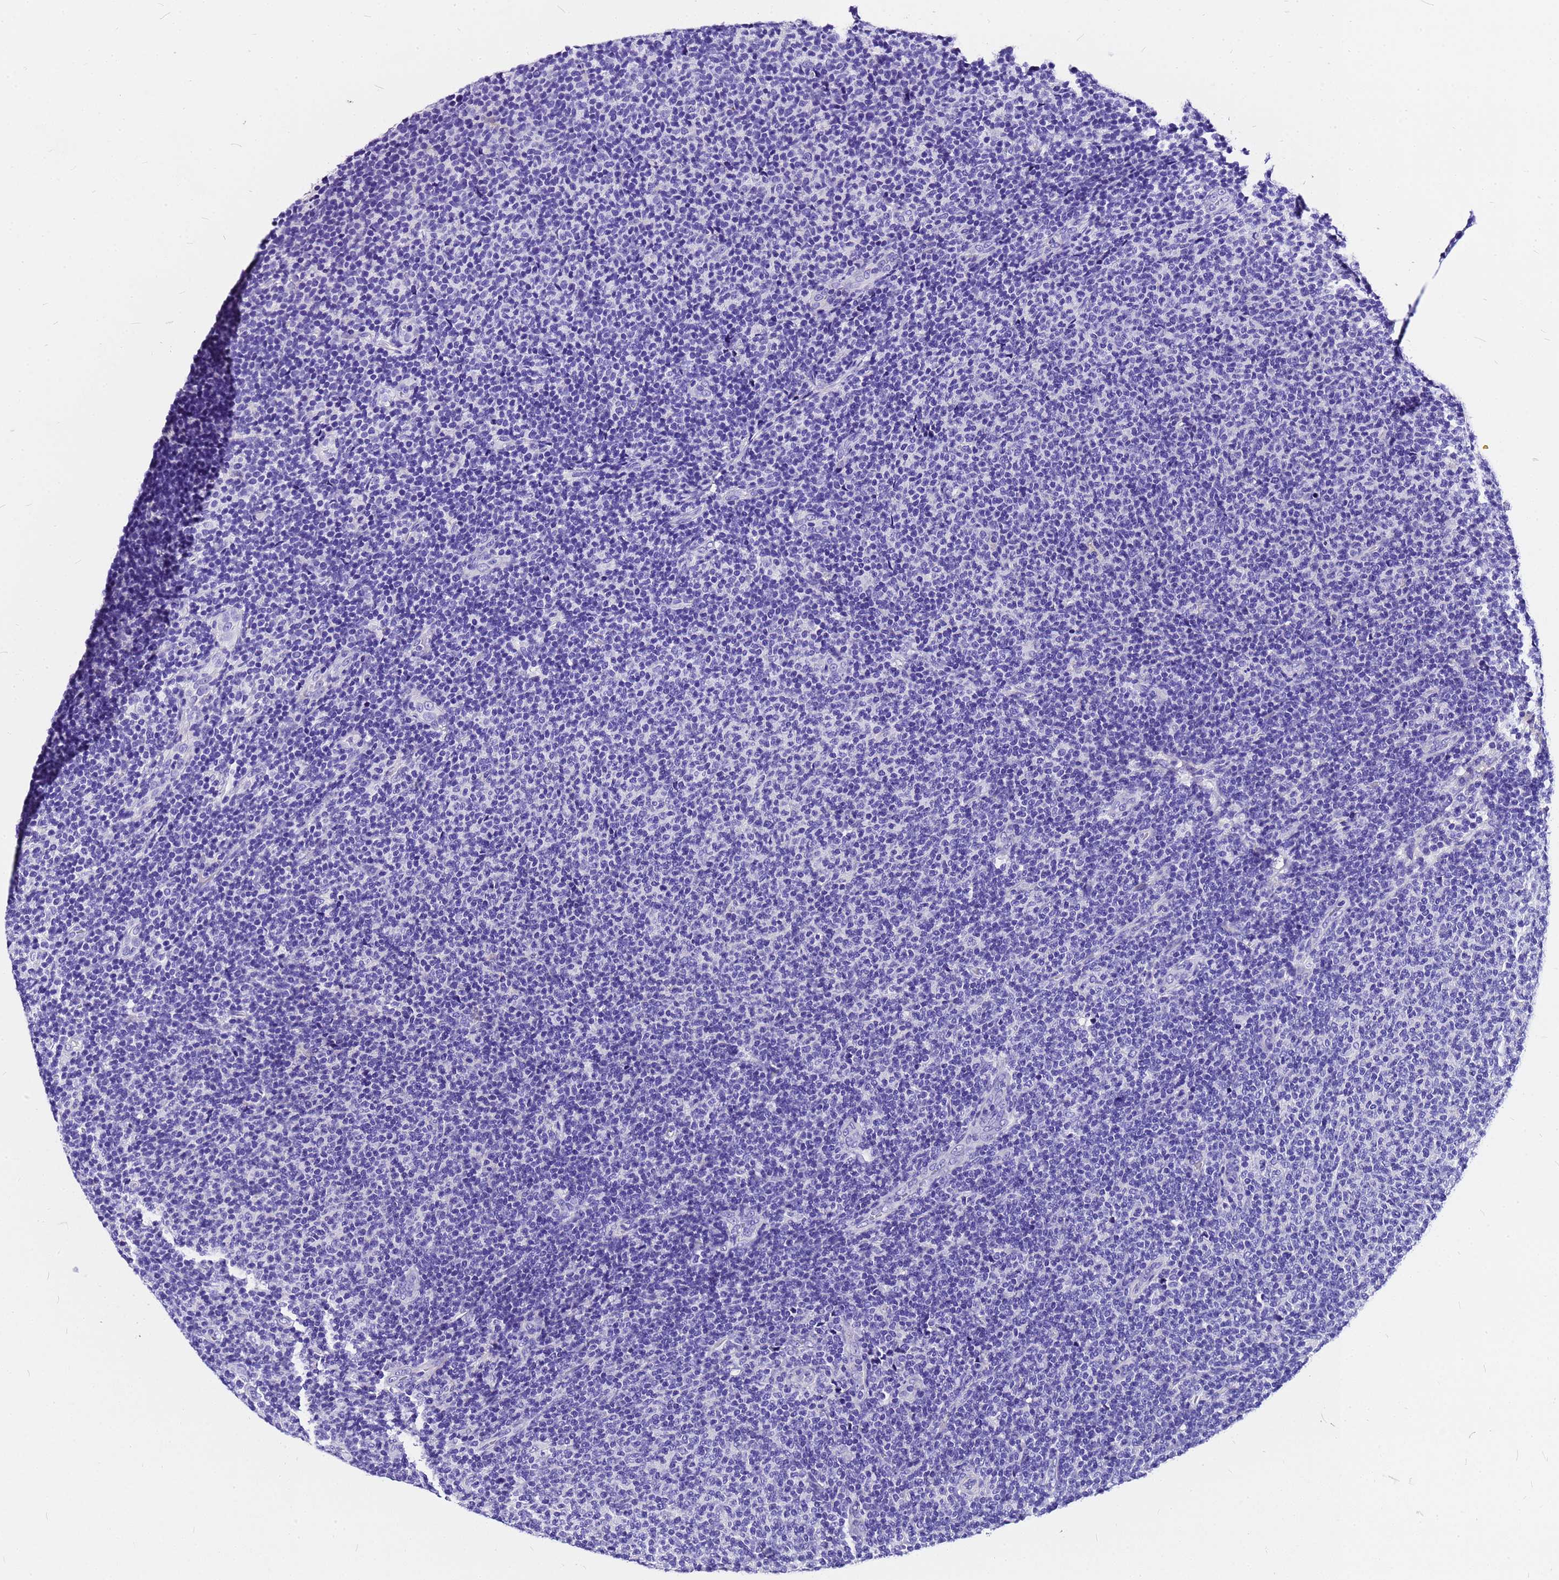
{"staining": {"intensity": "negative", "quantity": "none", "location": "none"}, "tissue": "lymphoma", "cell_type": "Tumor cells", "image_type": "cancer", "snomed": [{"axis": "morphology", "description": "Malignant lymphoma, non-Hodgkin's type, Low grade"}, {"axis": "topography", "description": "Lymph node"}], "caption": "A high-resolution photomicrograph shows immunohistochemistry staining of lymphoma, which displays no significant positivity in tumor cells.", "gene": "HERC4", "patient": {"sex": "male", "age": 66}}